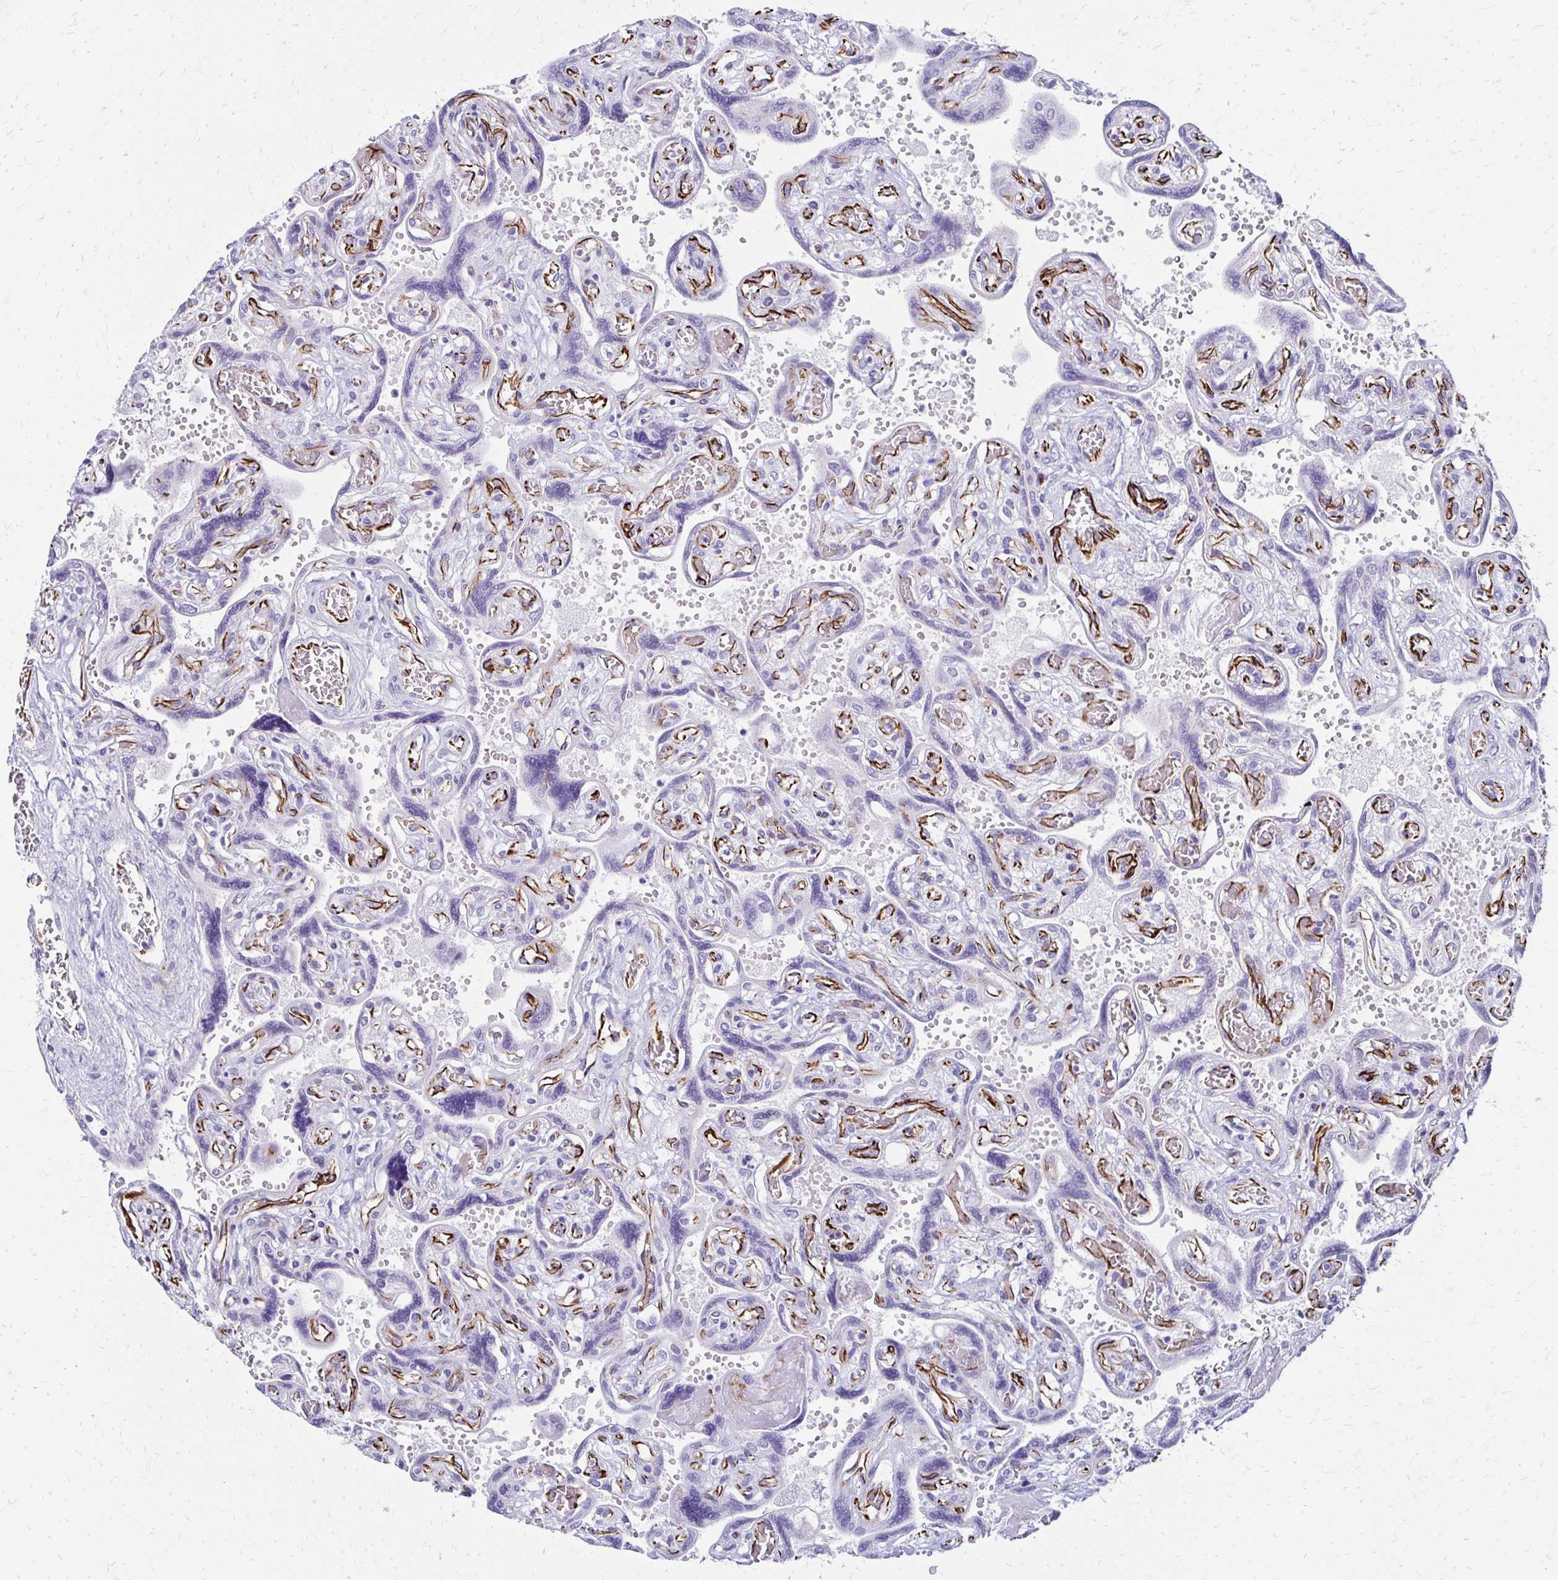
{"staining": {"intensity": "moderate", "quantity": "<25%", "location": "cytoplasmic/membranous"}, "tissue": "placenta", "cell_type": "Decidual cells", "image_type": "normal", "snomed": [{"axis": "morphology", "description": "Normal tissue, NOS"}, {"axis": "topography", "description": "Placenta"}], "caption": "Immunohistochemical staining of benign human placenta demonstrates <25% levels of moderate cytoplasmic/membranous protein expression in about <25% of decidual cells. The protein of interest is shown in brown color, while the nuclei are stained blue.", "gene": "TMEM54", "patient": {"sex": "female", "age": 32}}